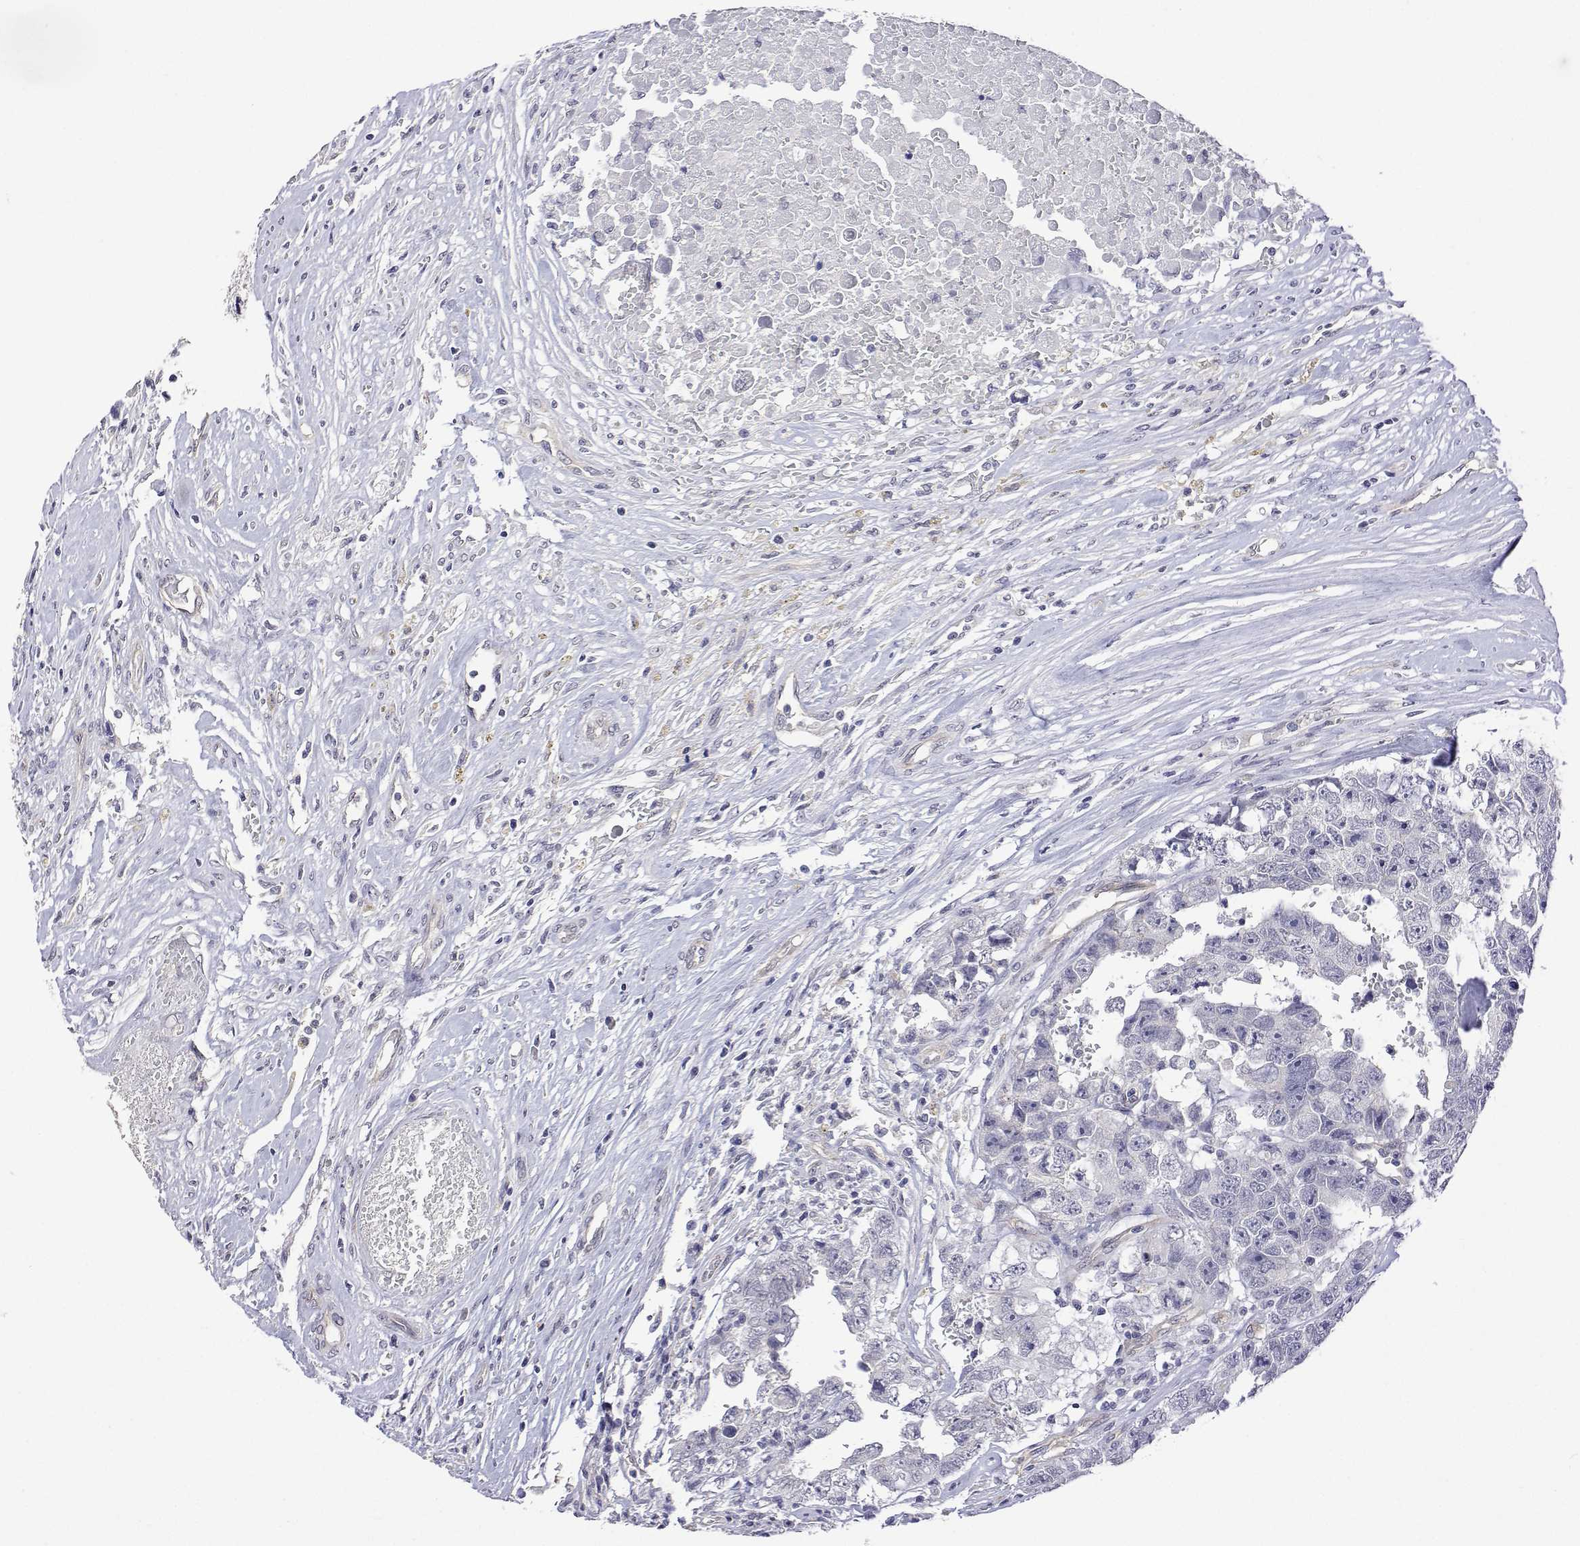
{"staining": {"intensity": "negative", "quantity": "none", "location": "none"}, "tissue": "testis cancer", "cell_type": "Tumor cells", "image_type": "cancer", "snomed": [{"axis": "morphology", "description": "Carcinoma, Embryonal, NOS"}, {"axis": "topography", "description": "Testis"}], "caption": "High magnification brightfield microscopy of testis cancer (embryonal carcinoma) stained with DAB (brown) and counterstained with hematoxylin (blue): tumor cells show no significant positivity. The staining was performed using DAB to visualize the protein expression in brown, while the nuclei were stained in blue with hematoxylin (Magnification: 20x).", "gene": "PLCB1", "patient": {"sex": "male", "age": 22}}